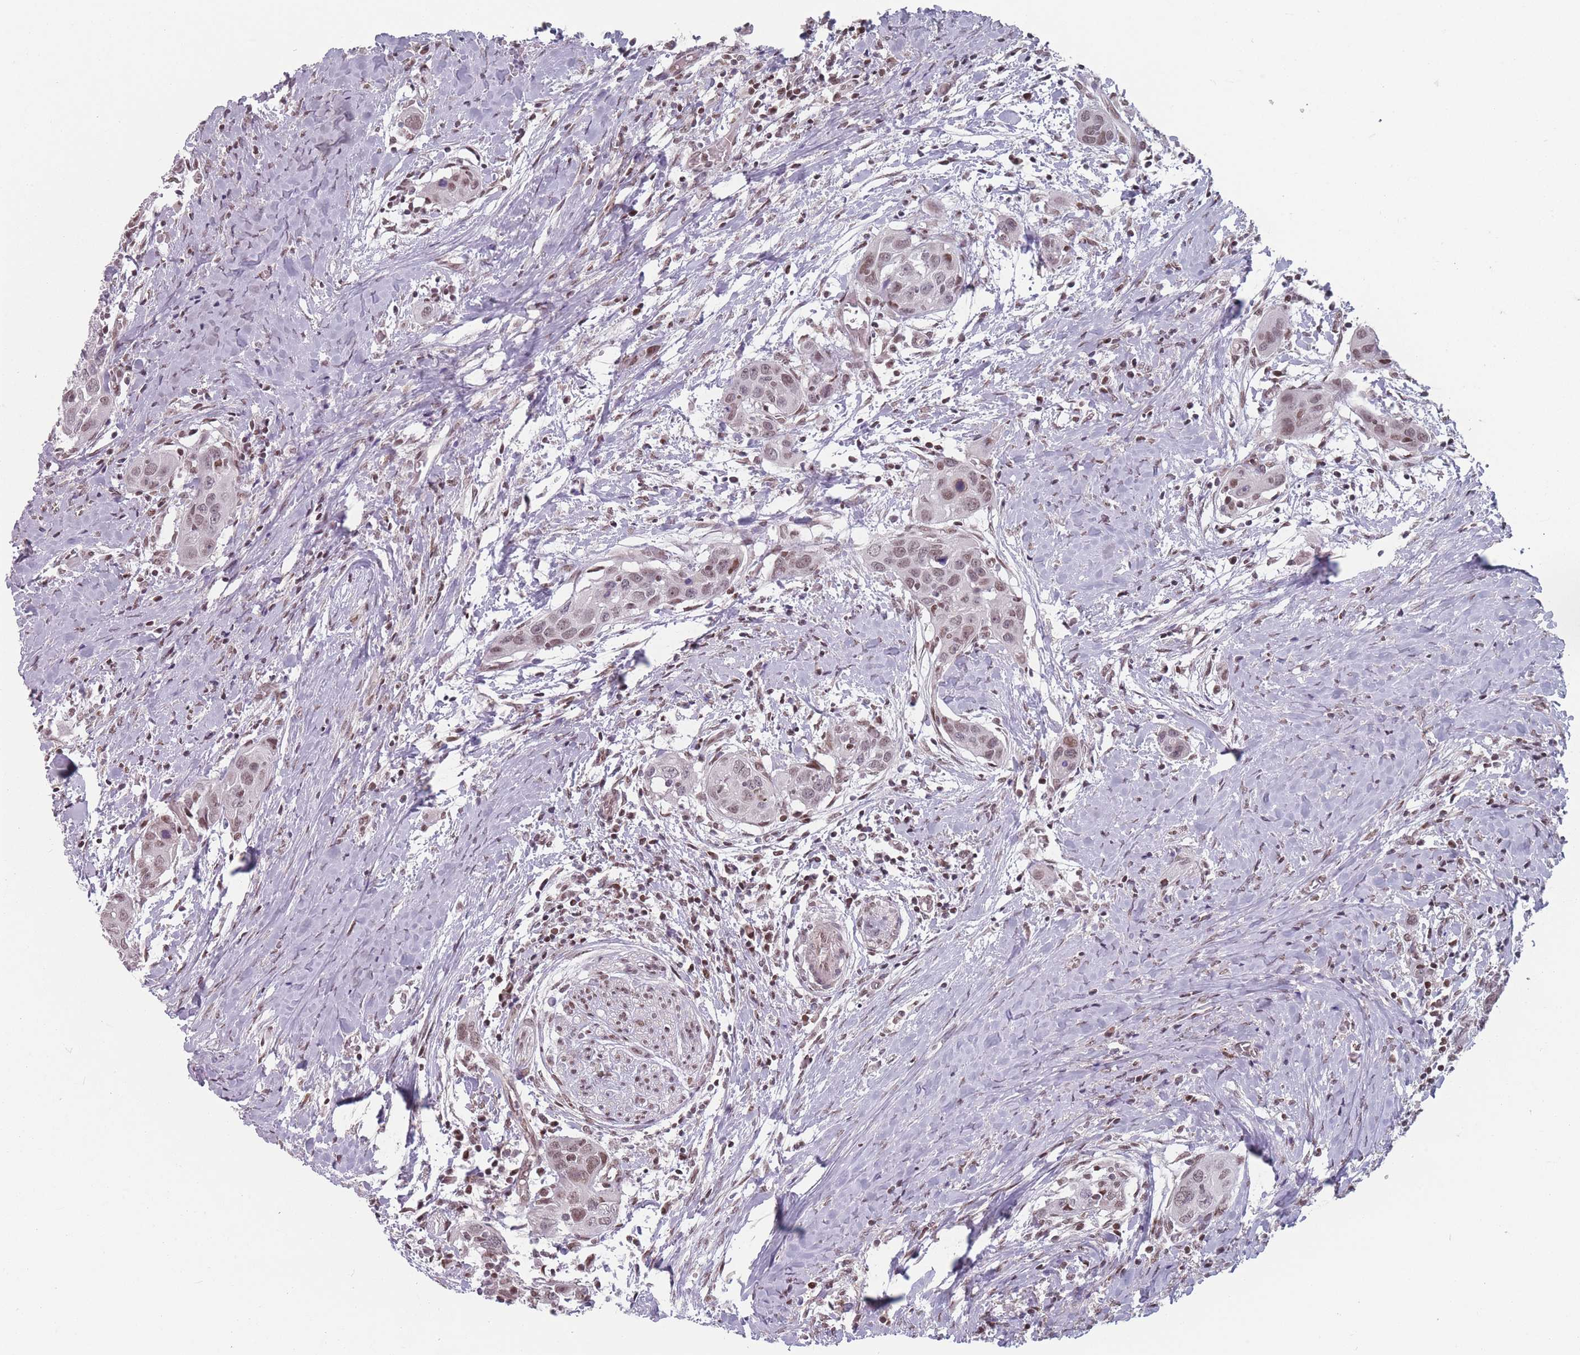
{"staining": {"intensity": "weak", "quantity": ">75%", "location": "nuclear"}, "tissue": "head and neck cancer", "cell_type": "Tumor cells", "image_type": "cancer", "snomed": [{"axis": "morphology", "description": "Squamous cell carcinoma, NOS"}, {"axis": "topography", "description": "Oral tissue"}, {"axis": "topography", "description": "Head-Neck"}], "caption": "Head and neck cancer was stained to show a protein in brown. There is low levels of weak nuclear expression in approximately >75% of tumor cells.", "gene": "SH3BGRL2", "patient": {"sex": "female", "age": 50}}